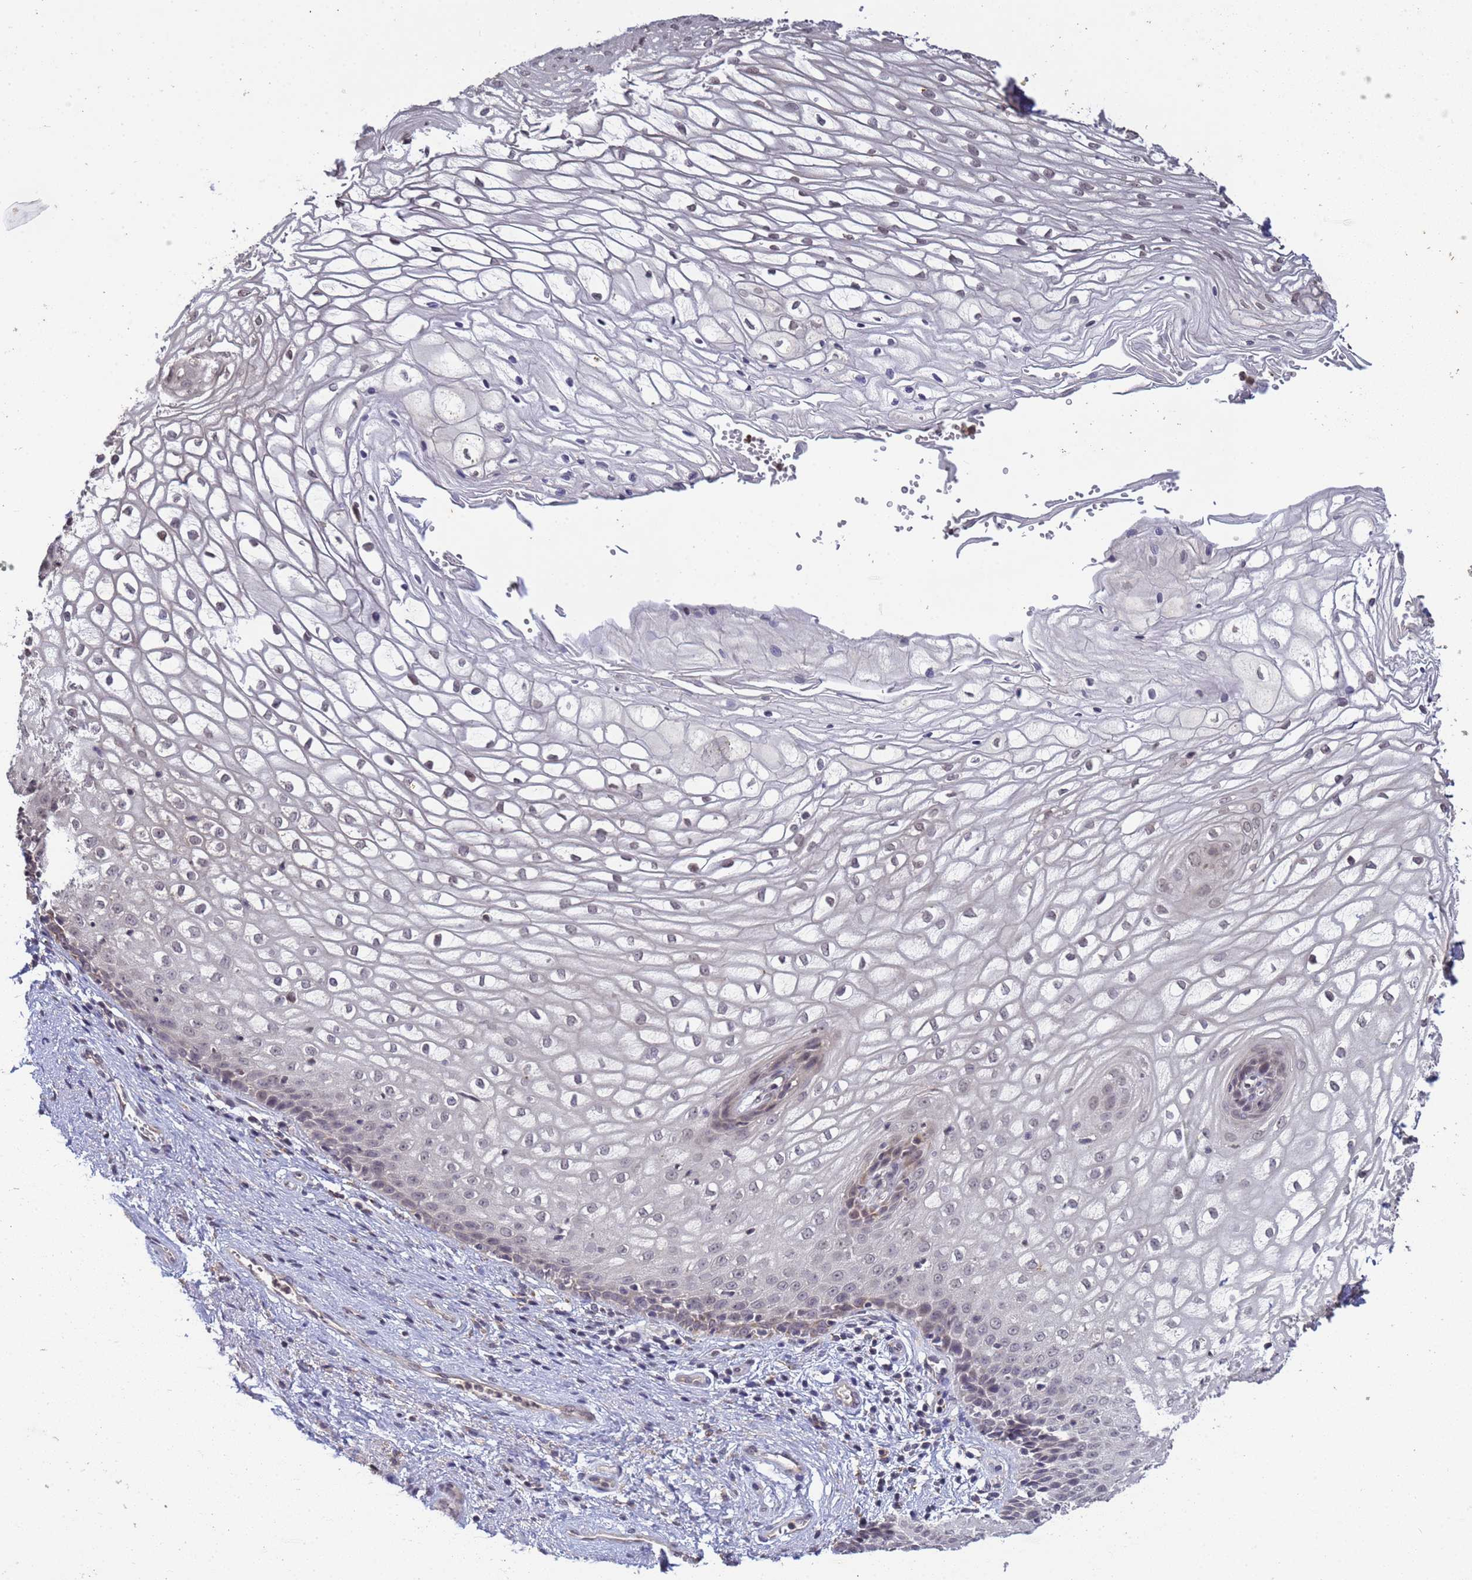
{"staining": {"intensity": "weak", "quantity": "<25%", "location": "nuclear"}, "tissue": "vagina", "cell_type": "Squamous epithelial cells", "image_type": "normal", "snomed": [{"axis": "morphology", "description": "Normal tissue, NOS"}, {"axis": "topography", "description": "Vagina"}], "caption": "The IHC photomicrograph has no significant positivity in squamous epithelial cells of vagina. The staining was performed using DAB (3,3'-diaminobenzidine) to visualize the protein expression in brown, while the nuclei were stained in blue with hematoxylin (Magnification: 20x).", "gene": "MYL7", "patient": {"sex": "female", "age": 34}}